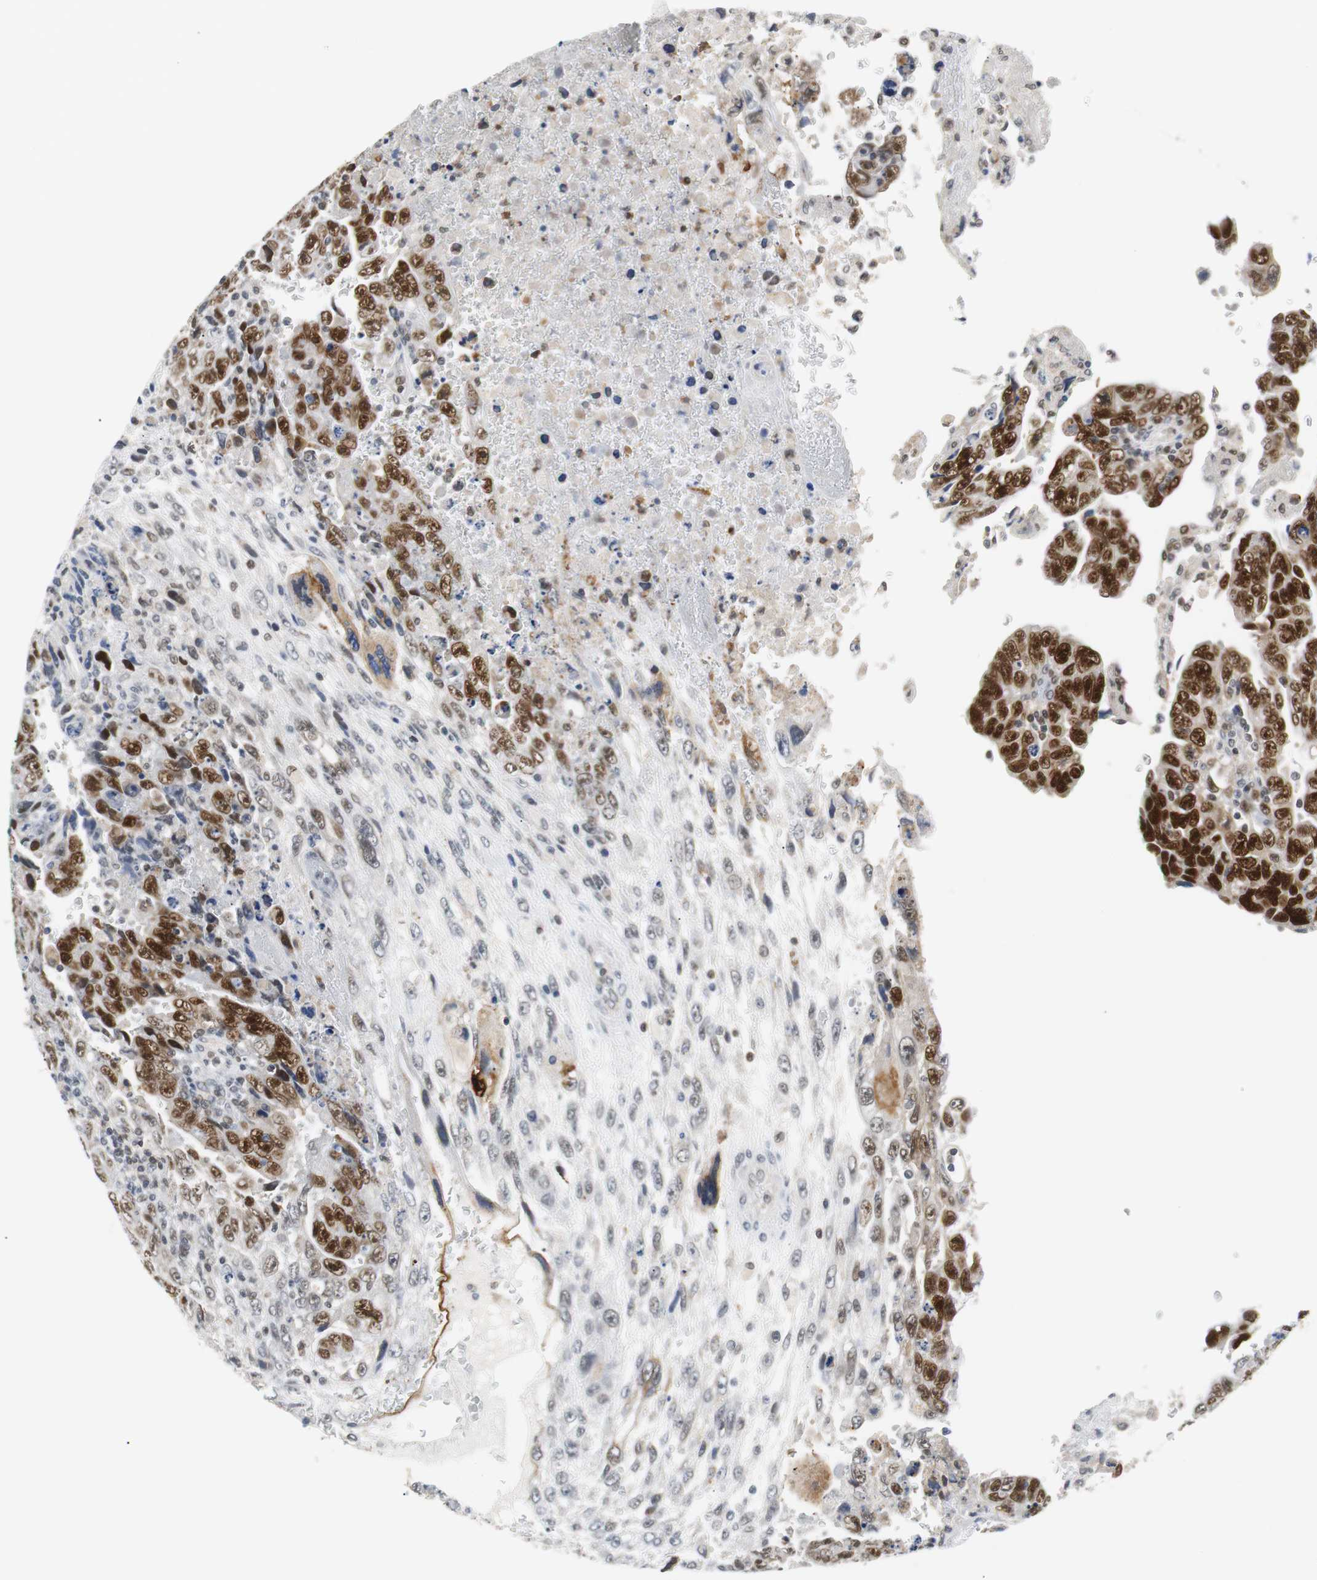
{"staining": {"intensity": "strong", "quantity": ">75%", "location": "nuclear"}, "tissue": "testis cancer", "cell_type": "Tumor cells", "image_type": "cancer", "snomed": [{"axis": "morphology", "description": "Carcinoma, Embryonal, NOS"}, {"axis": "topography", "description": "Testis"}], "caption": "A high amount of strong nuclear staining is present in approximately >75% of tumor cells in testis cancer (embryonal carcinoma) tissue.", "gene": "SIRT1", "patient": {"sex": "male", "age": 28}}